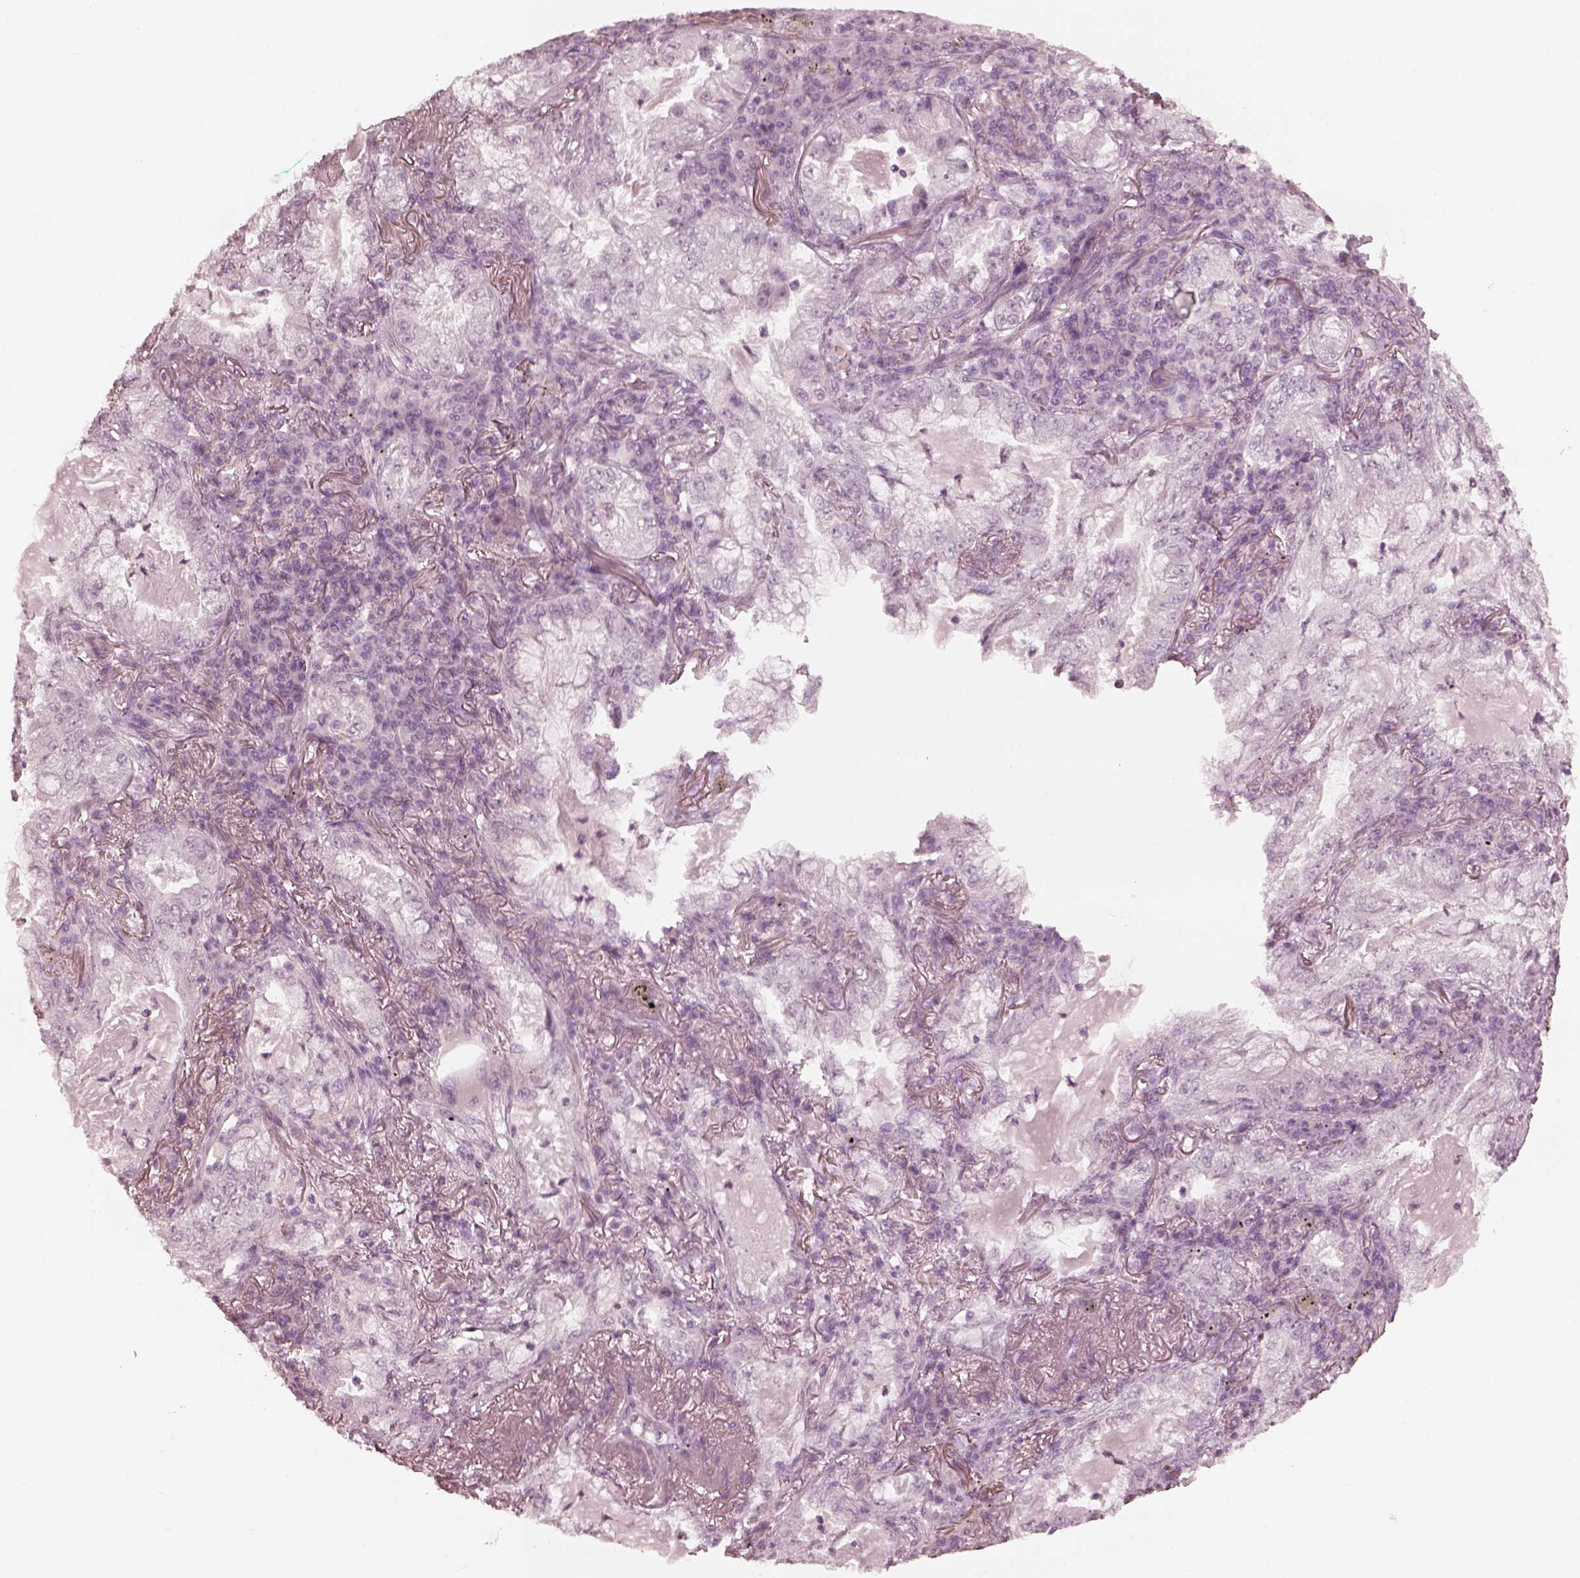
{"staining": {"intensity": "negative", "quantity": "none", "location": "none"}, "tissue": "lung cancer", "cell_type": "Tumor cells", "image_type": "cancer", "snomed": [{"axis": "morphology", "description": "Adenocarcinoma, NOS"}, {"axis": "topography", "description": "Lung"}], "caption": "Protein analysis of lung cancer displays no significant expression in tumor cells.", "gene": "CCDC170", "patient": {"sex": "female", "age": 73}}